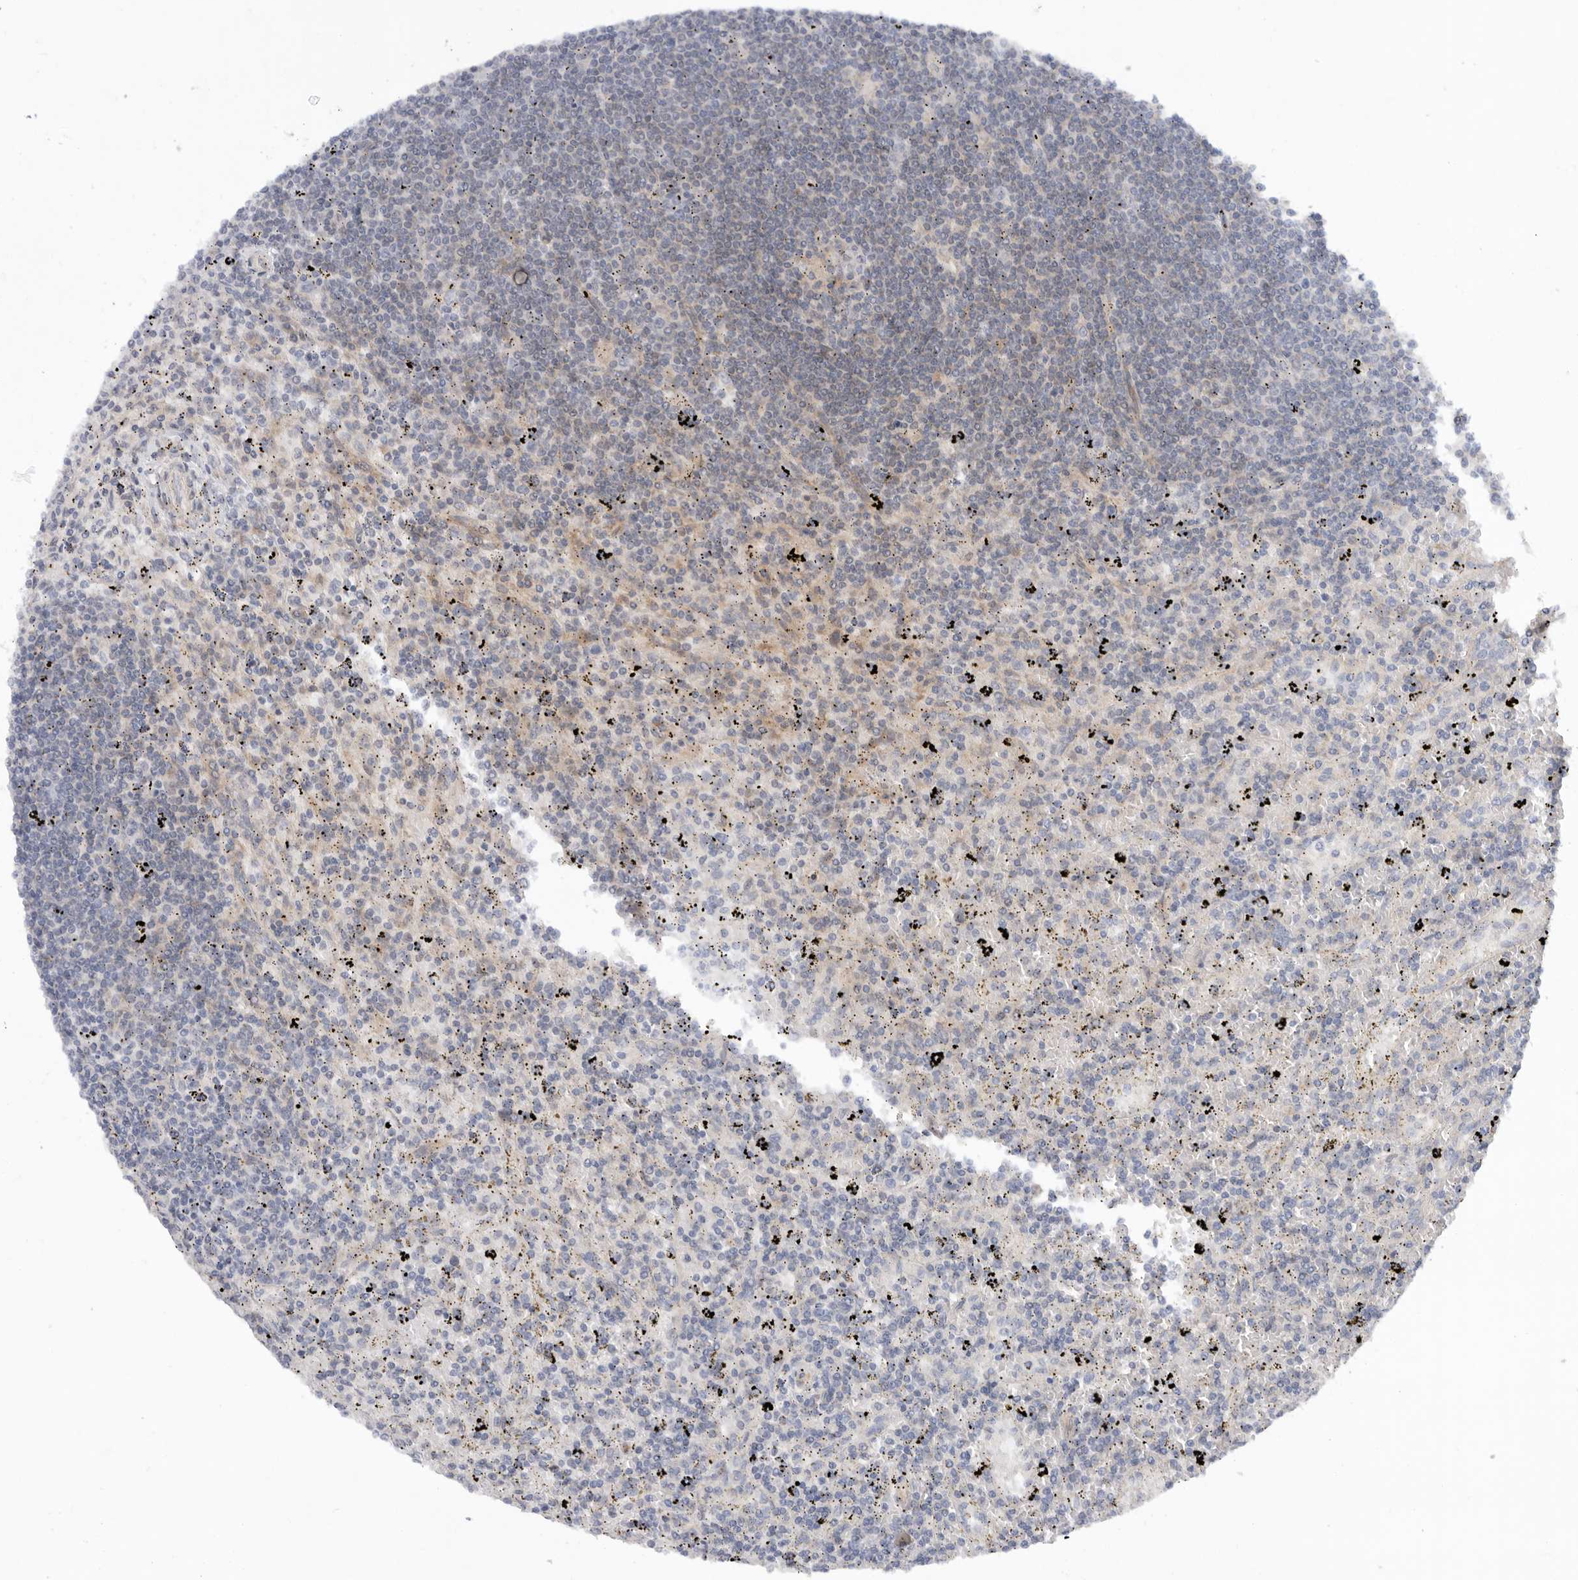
{"staining": {"intensity": "negative", "quantity": "none", "location": "none"}, "tissue": "lymphoma", "cell_type": "Tumor cells", "image_type": "cancer", "snomed": [{"axis": "morphology", "description": "Malignant lymphoma, non-Hodgkin's type, Low grade"}, {"axis": "topography", "description": "Spleen"}], "caption": "Protein analysis of lymphoma displays no significant staining in tumor cells.", "gene": "MTFR1L", "patient": {"sex": "male", "age": 76}}